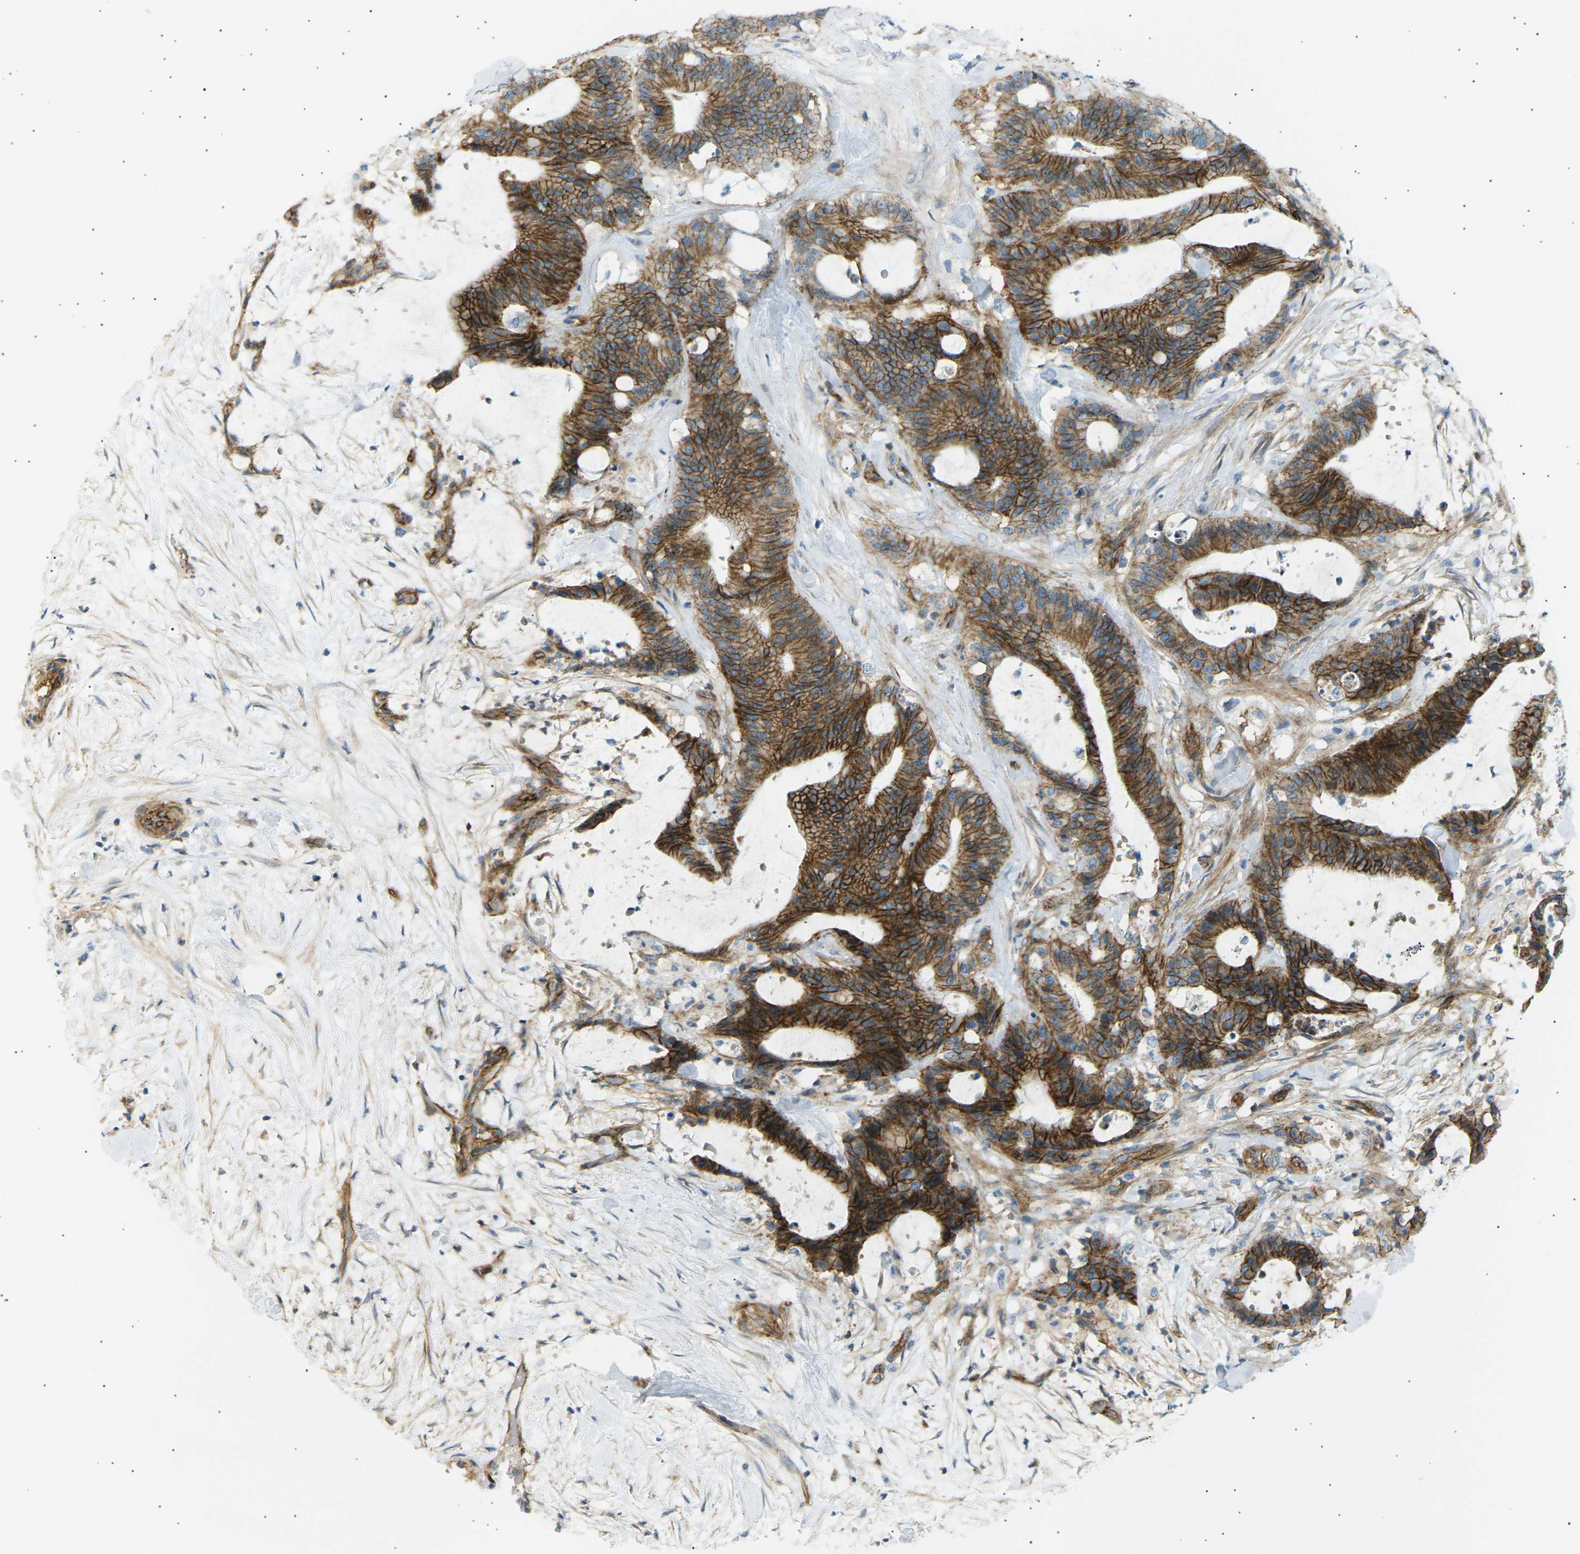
{"staining": {"intensity": "strong", "quantity": ">75%", "location": "cytoplasmic/membranous"}, "tissue": "liver cancer", "cell_type": "Tumor cells", "image_type": "cancer", "snomed": [{"axis": "morphology", "description": "Cholangiocarcinoma"}, {"axis": "topography", "description": "Liver"}], "caption": "Immunohistochemistry micrograph of liver cholangiocarcinoma stained for a protein (brown), which demonstrates high levels of strong cytoplasmic/membranous expression in approximately >75% of tumor cells.", "gene": "ATP2B4", "patient": {"sex": "female", "age": 73}}